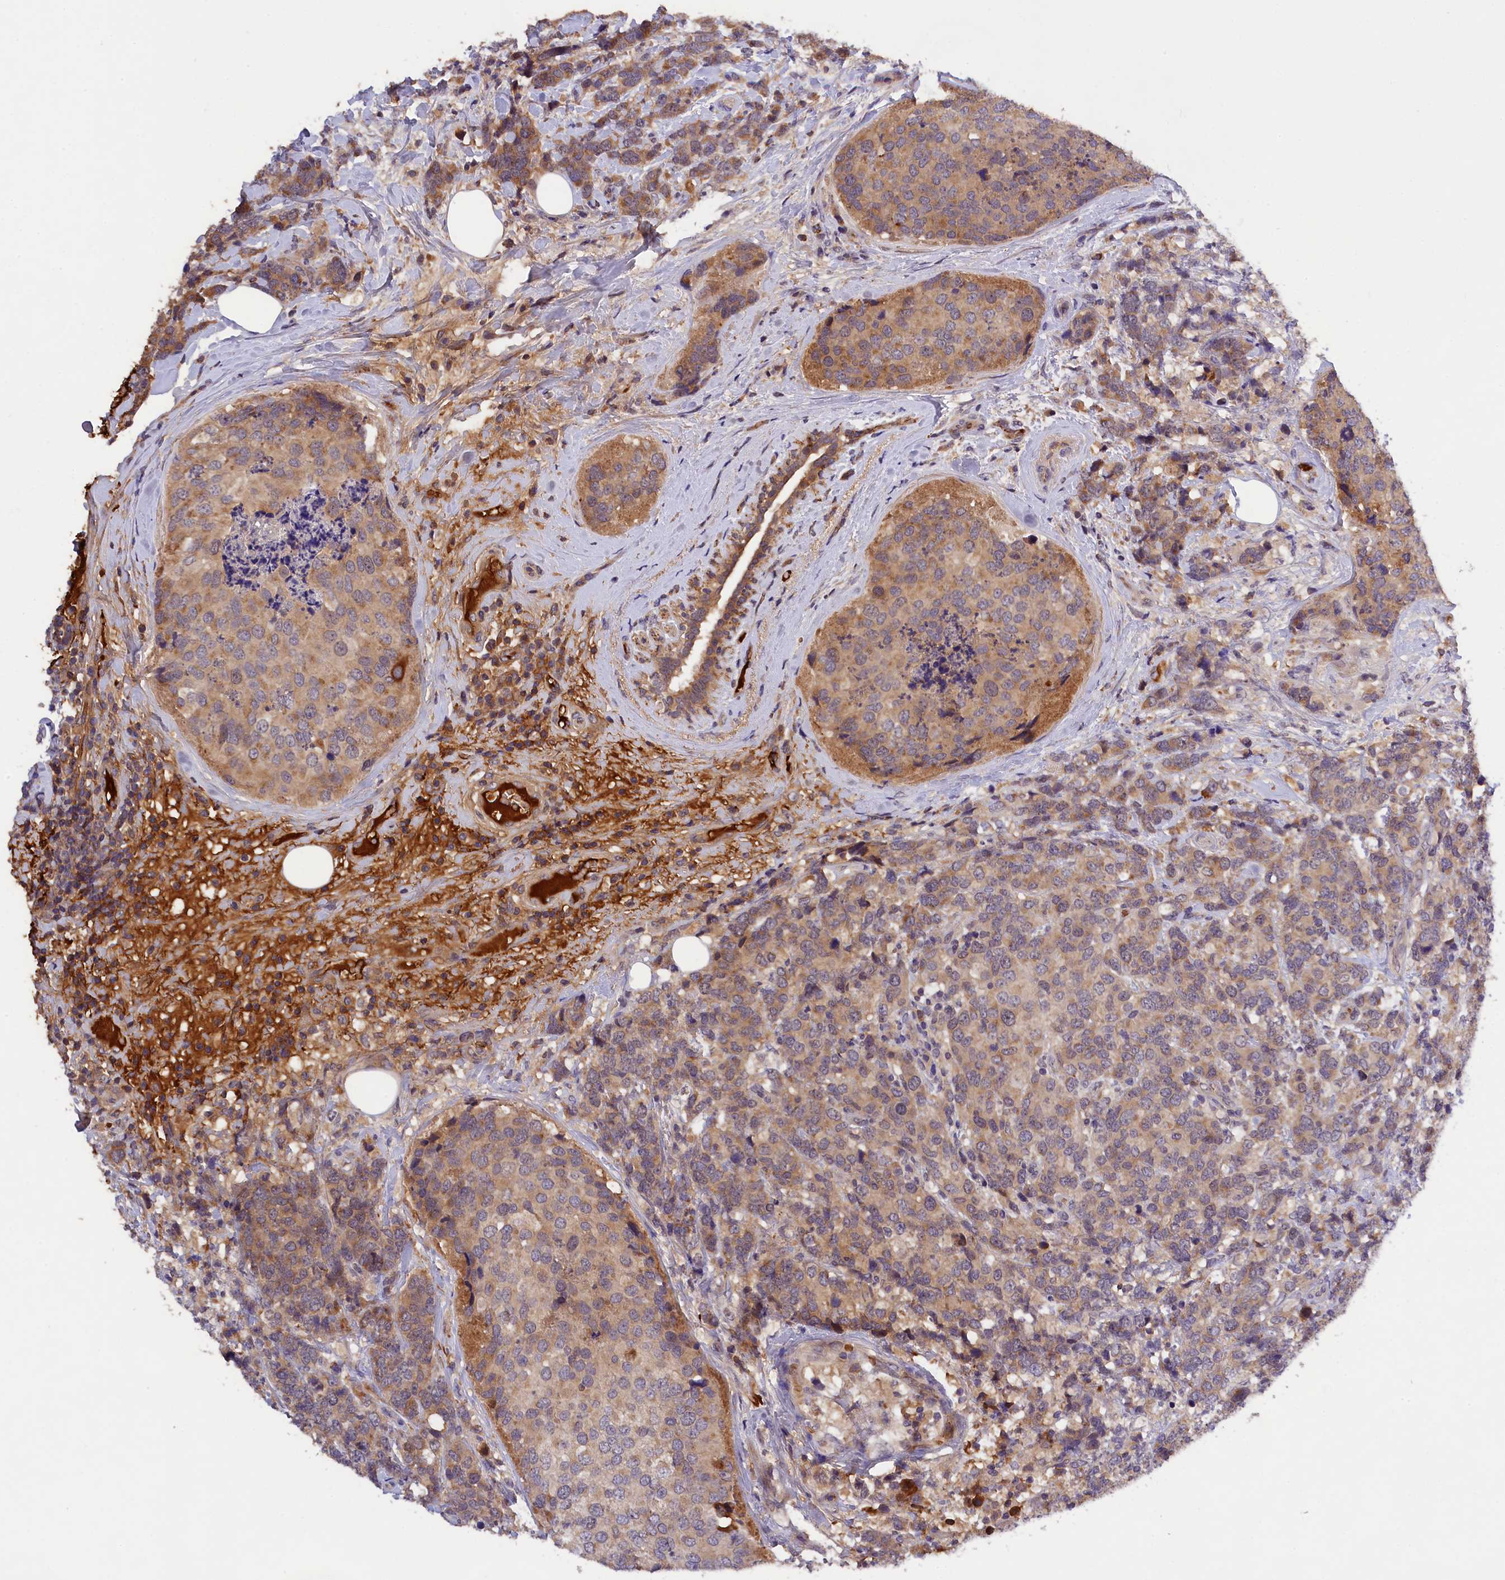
{"staining": {"intensity": "moderate", "quantity": ">75%", "location": "cytoplasmic/membranous"}, "tissue": "breast cancer", "cell_type": "Tumor cells", "image_type": "cancer", "snomed": [{"axis": "morphology", "description": "Lobular carcinoma"}, {"axis": "topography", "description": "Breast"}], "caption": "Lobular carcinoma (breast) stained with a brown dye reveals moderate cytoplasmic/membranous positive expression in about >75% of tumor cells.", "gene": "PHAF1", "patient": {"sex": "female", "age": 59}}